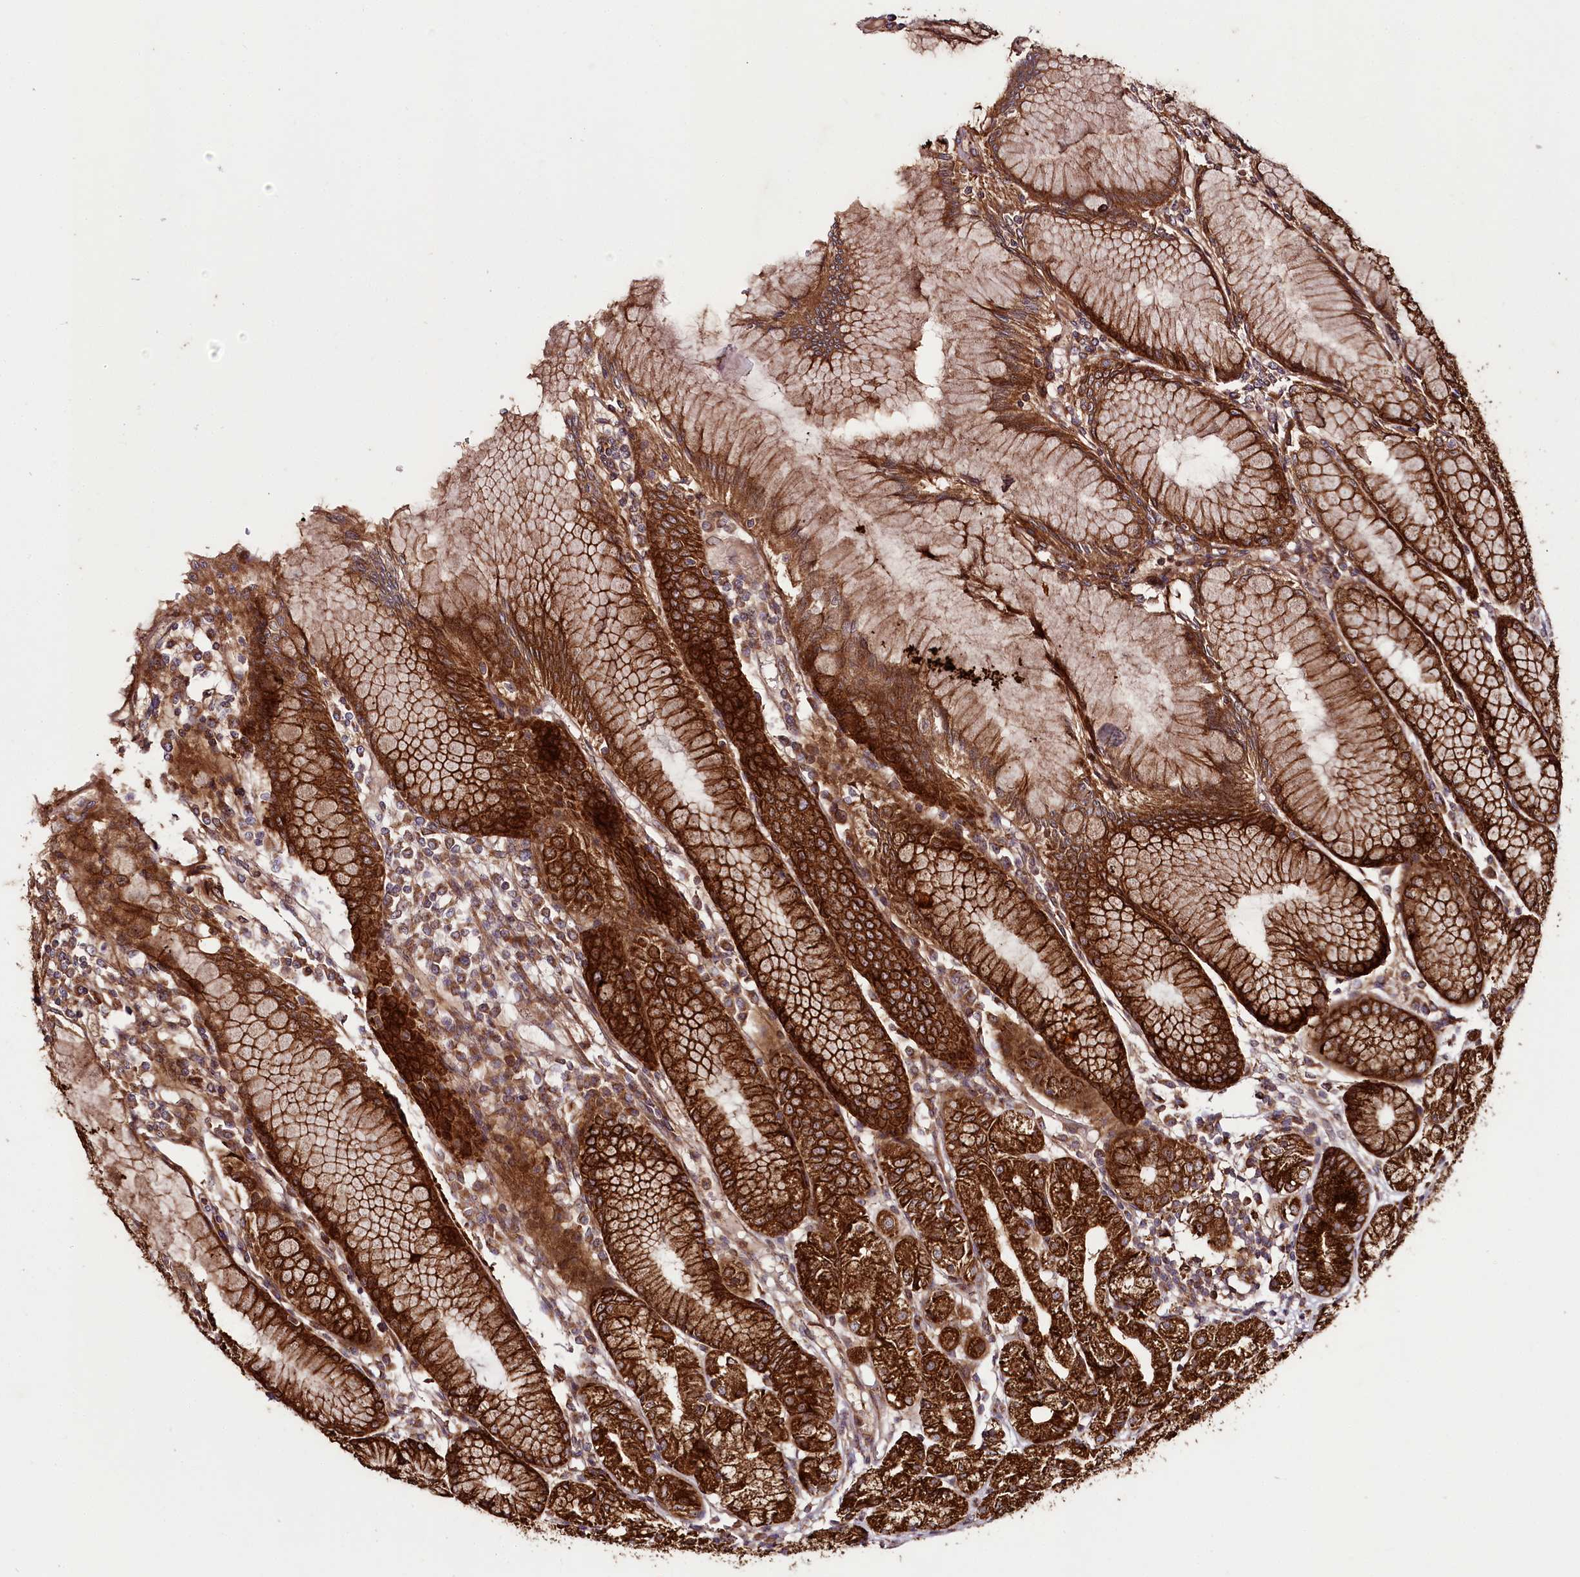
{"staining": {"intensity": "strong", "quantity": ">75%", "location": "cytoplasmic/membranous"}, "tissue": "stomach", "cell_type": "Glandular cells", "image_type": "normal", "snomed": [{"axis": "morphology", "description": "Normal tissue, NOS"}, {"axis": "topography", "description": "Stomach"}], "caption": "A histopathology image showing strong cytoplasmic/membranous expression in about >75% of glandular cells in normal stomach, as visualized by brown immunohistochemical staining.", "gene": "RAB7A", "patient": {"sex": "female", "age": 57}}